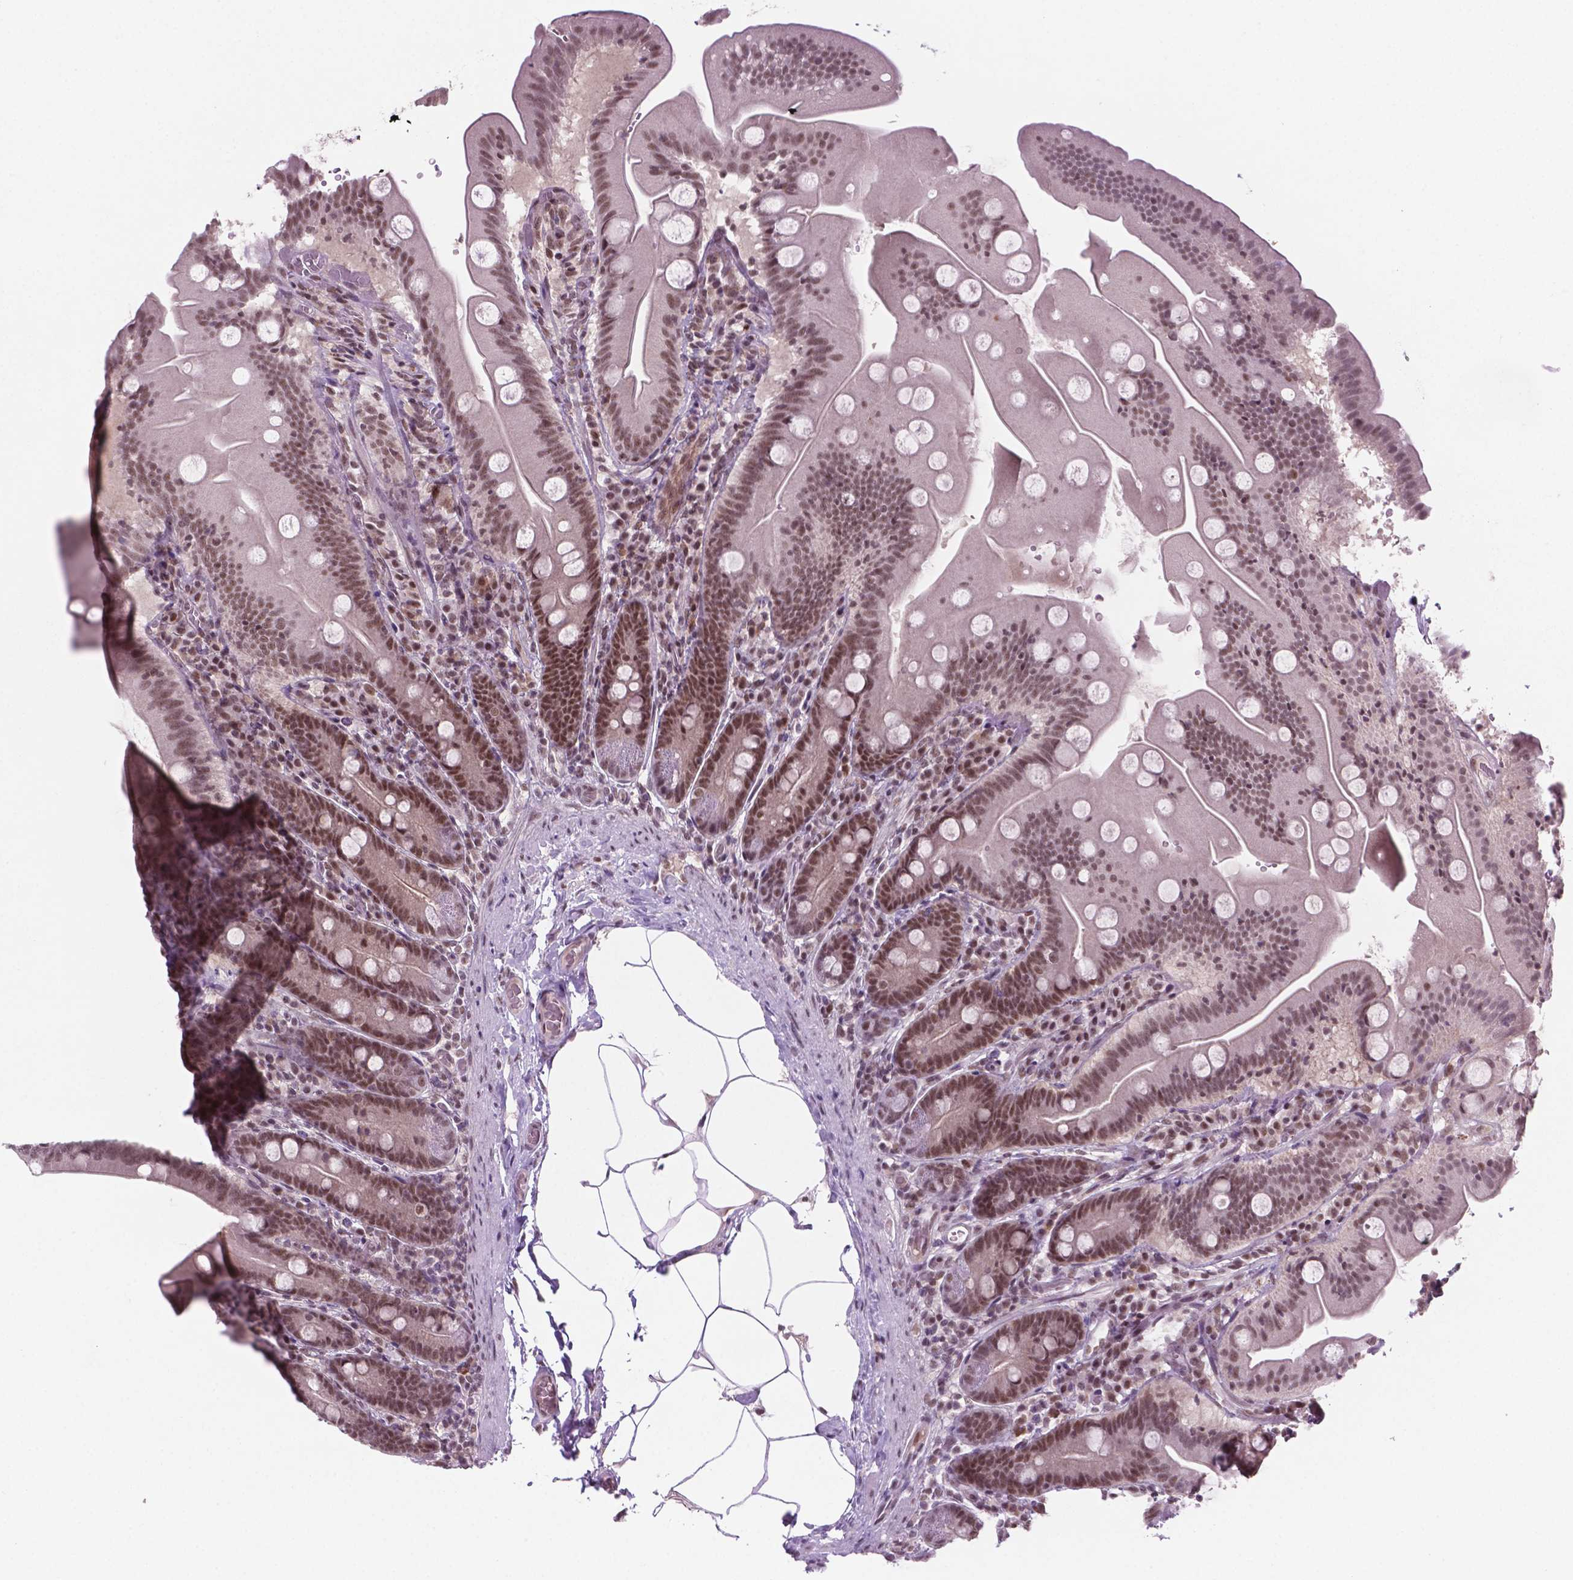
{"staining": {"intensity": "moderate", "quantity": ">75%", "location": "nuclear"}, "tissue": "small intestine", "cell_type": "Glandular cells", "image_type": "normal", "snomed": [{"axis": "morphology", "description": "Normal tissue, NOS"}, {"axis": "topography", "description": "Small intestine"}], "caption": "Small intestine stained with DAB (3,3'-diaminobenzidine) immunohistochemistry reveals medium levels of moderate nuclear expression in about >75% of glandular cells.", "gene": "PHAX", "patient": {"sex": "male", "age": 37}}